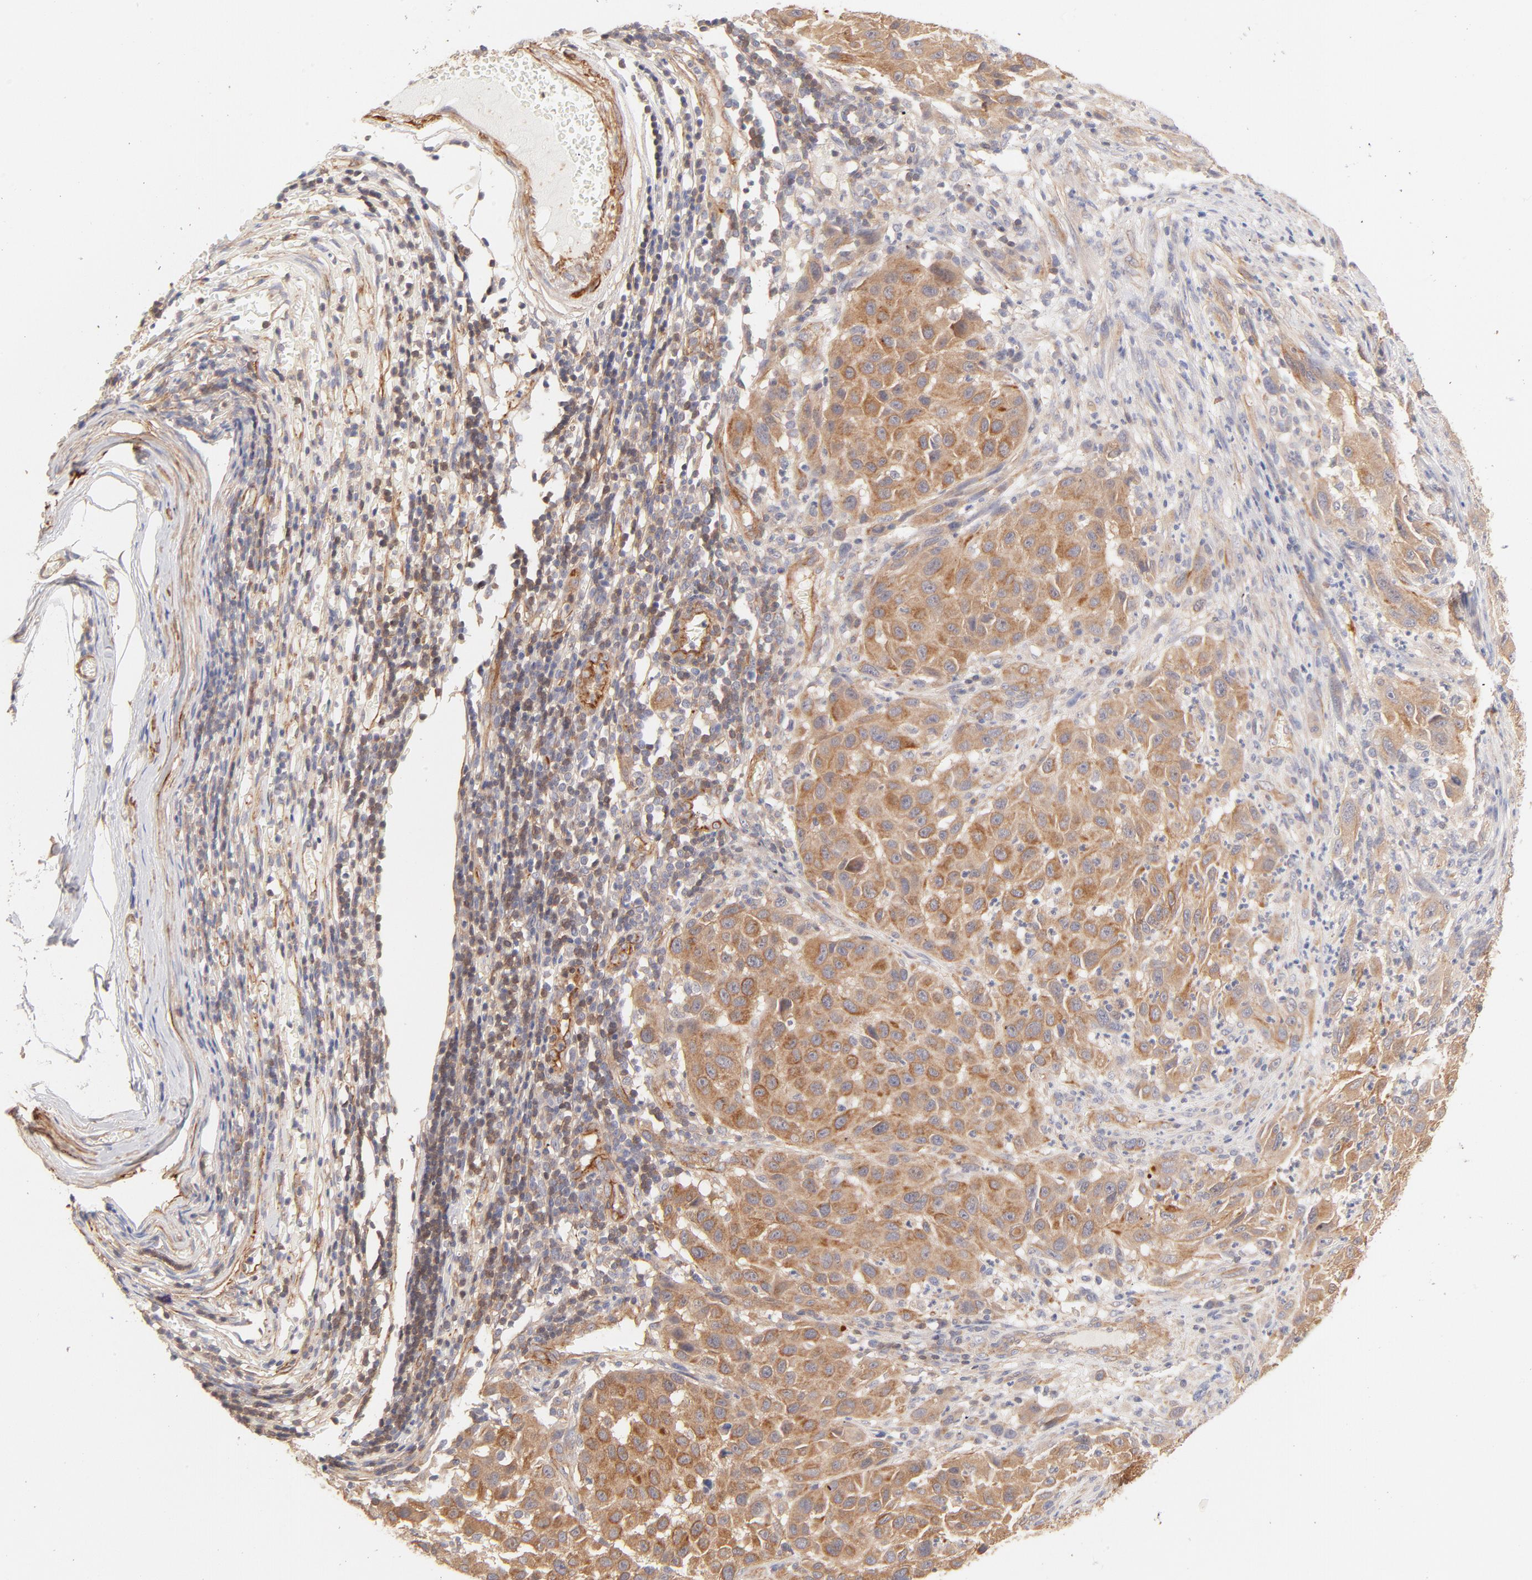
{"staining": {"intensity": "moderate", "quantity": ">75%", "location": "cytoplasmic/membranous"}, "tissue": "melanoma", "cell_type": "Tumor cells", "image_type": "cancer", "snomed": [{"axis": "morphology", "description": "Malignant melanoma, Metastatic site"}, {"axis": "topography", "description": "Lymph node"}], "caption": "Protein expression analysis of human melanoma reveals moderate cytoplasmic/membranous positivity in about >75% of tumor cells.", "gene": "LDLRAP1", "patient": {"sex": "male", "age": 61}}